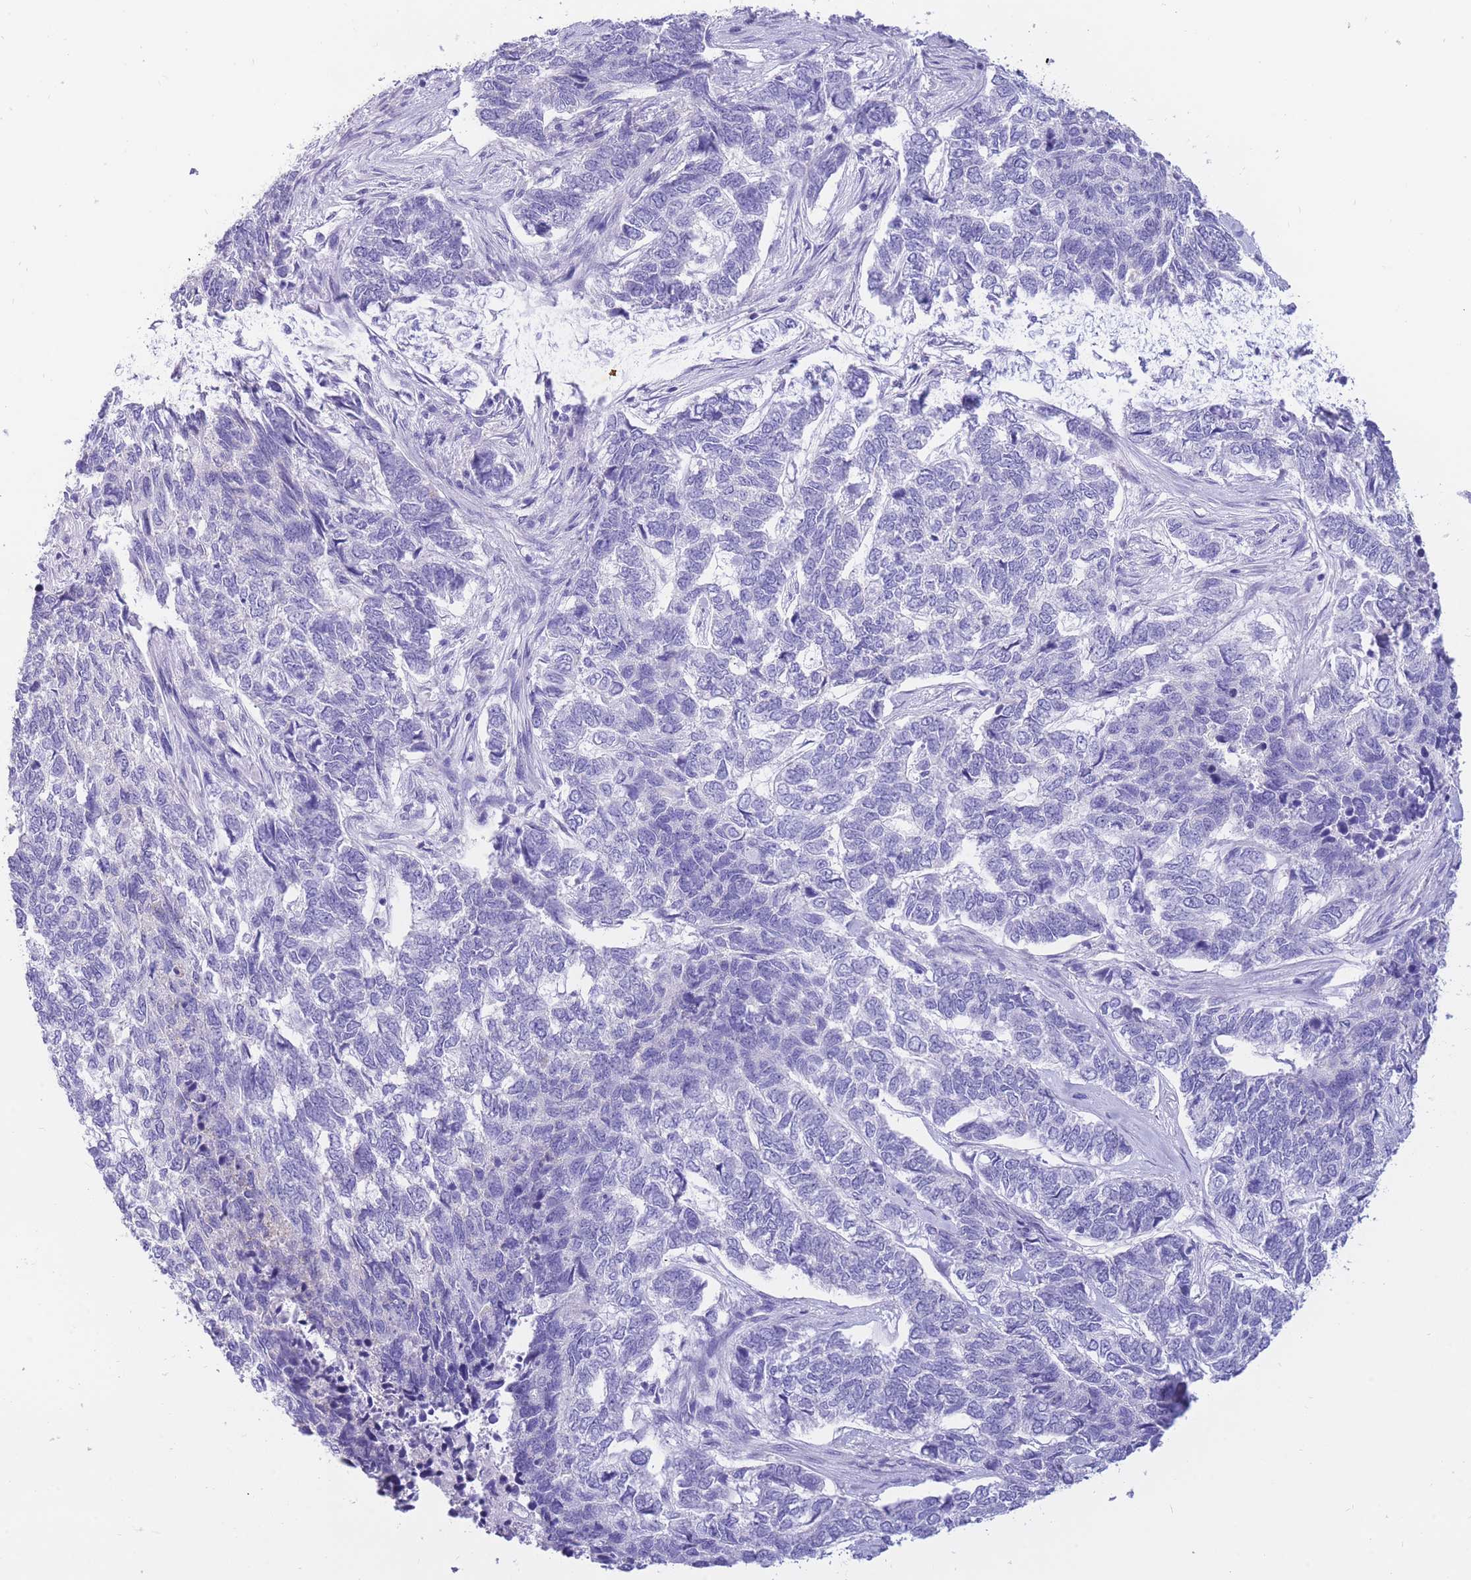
{"staining": {"intensity": "negative", "quantity": "none", "location": "none"}, "tissue": "skin cancer", "cell_type": "Tumor cells", "image_type": "cancer", "snomed": [{"axis": "morphology", "description": "Basal cell carcinoma"}, {"axis": "topography", "description": "Skin"}], "caption": "A micrograph of basal cell carcinoma (skin) stained for a protein demonstrates no brown staining in tumor cells.", "gene": "SULT1A1", "patient": {"sex": "female", "age": 65}}